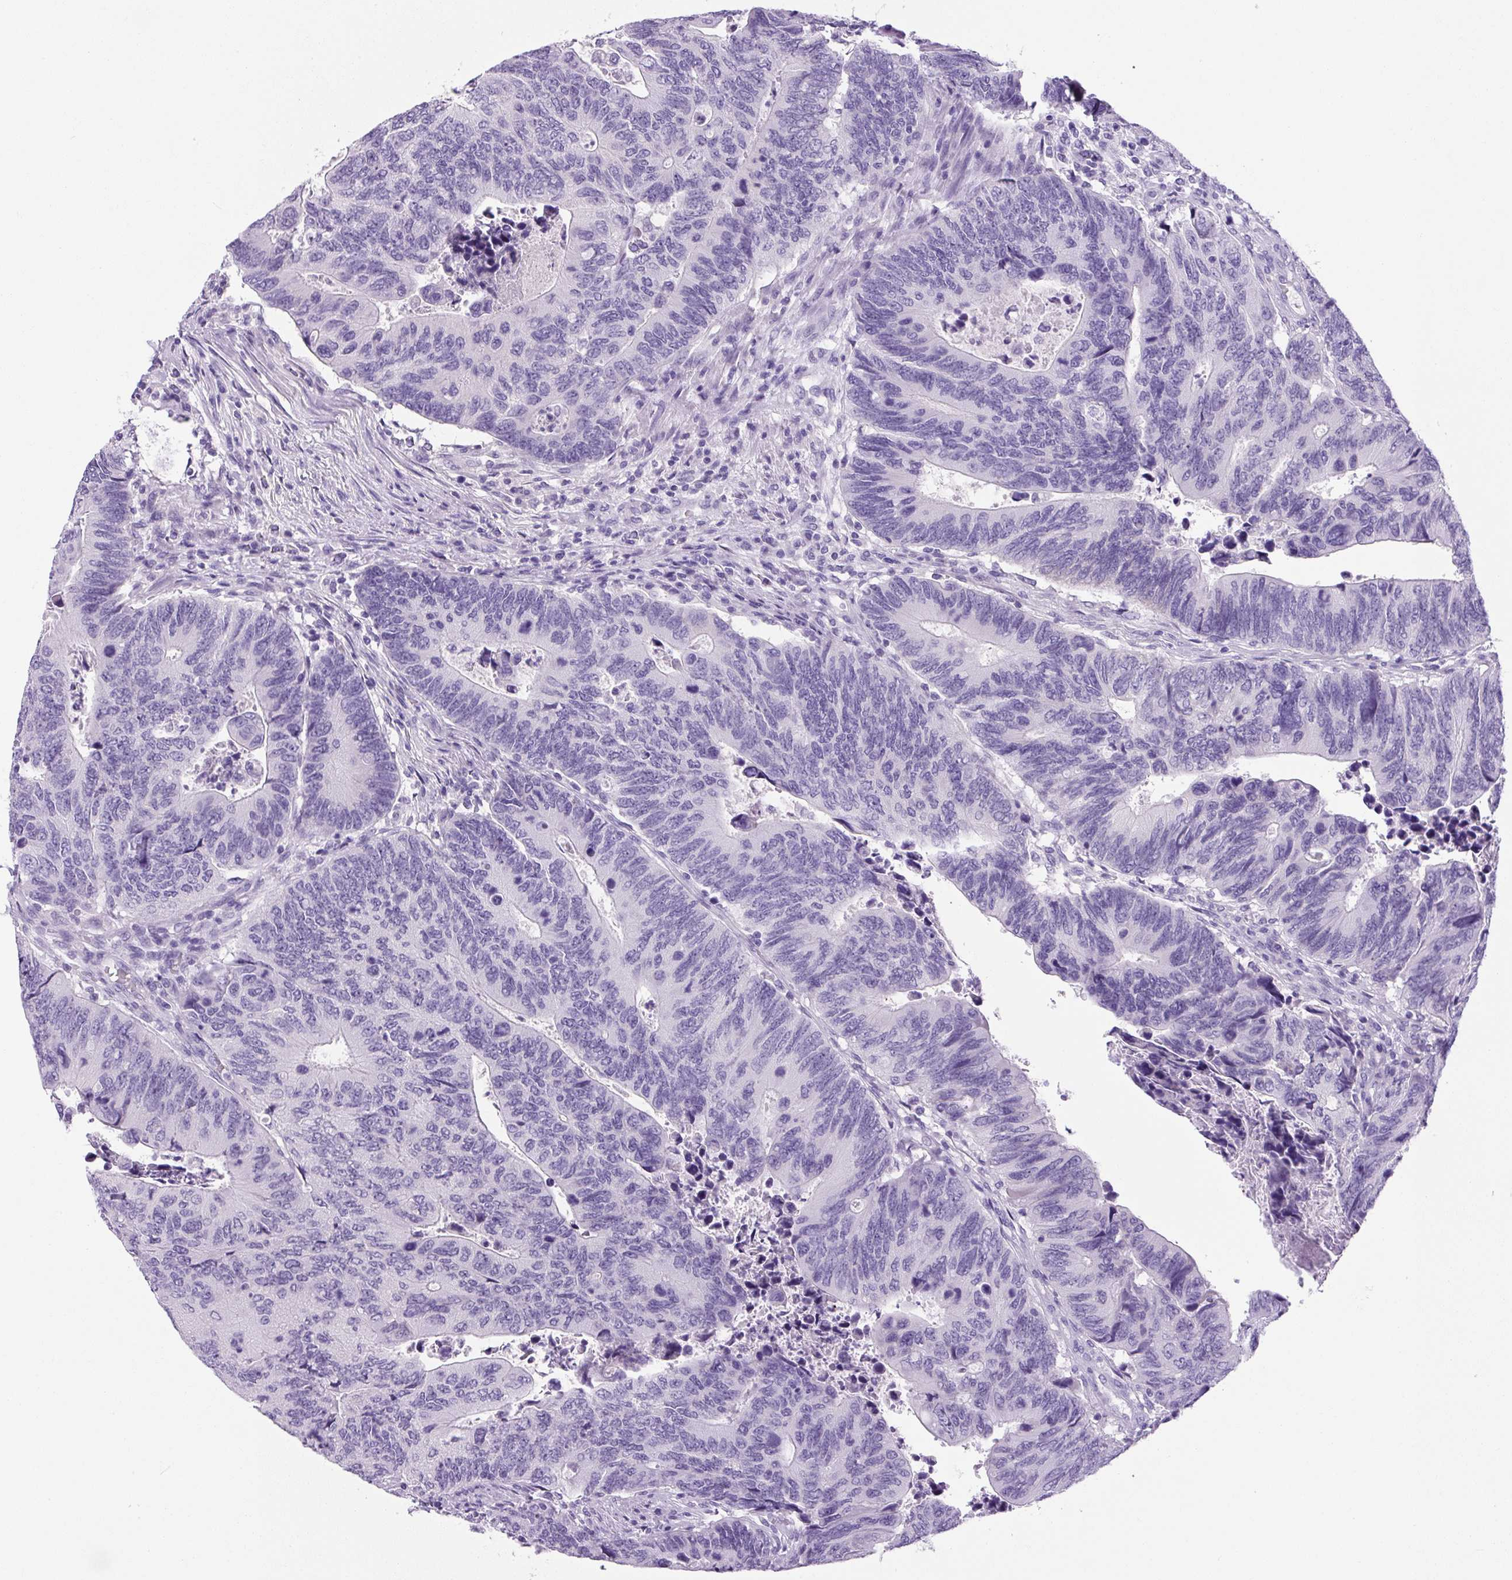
{"staining": {"intensity": "negative", "quantity": "none", "location": "none"}, "tissue": "colorectal cancer", "cell_type": "Tumor cells", "image_type": "cancer", "snomed": [{"axis": "morphology", "description": "Adenocarcinoma, NOS"}, {"axis": "topography", "description": "Colon"}], "caption": "A micrograph of colorectal cancer stained for a protein shows no brown staining in tumor cells. The staining is performed using DAB (3,3'-diaminobenzidine) brown chromogen with nuclei counter-stained in using hematoxylin.", "gene": "CHGA", "patient": {"sex": "male", "age": 87}}